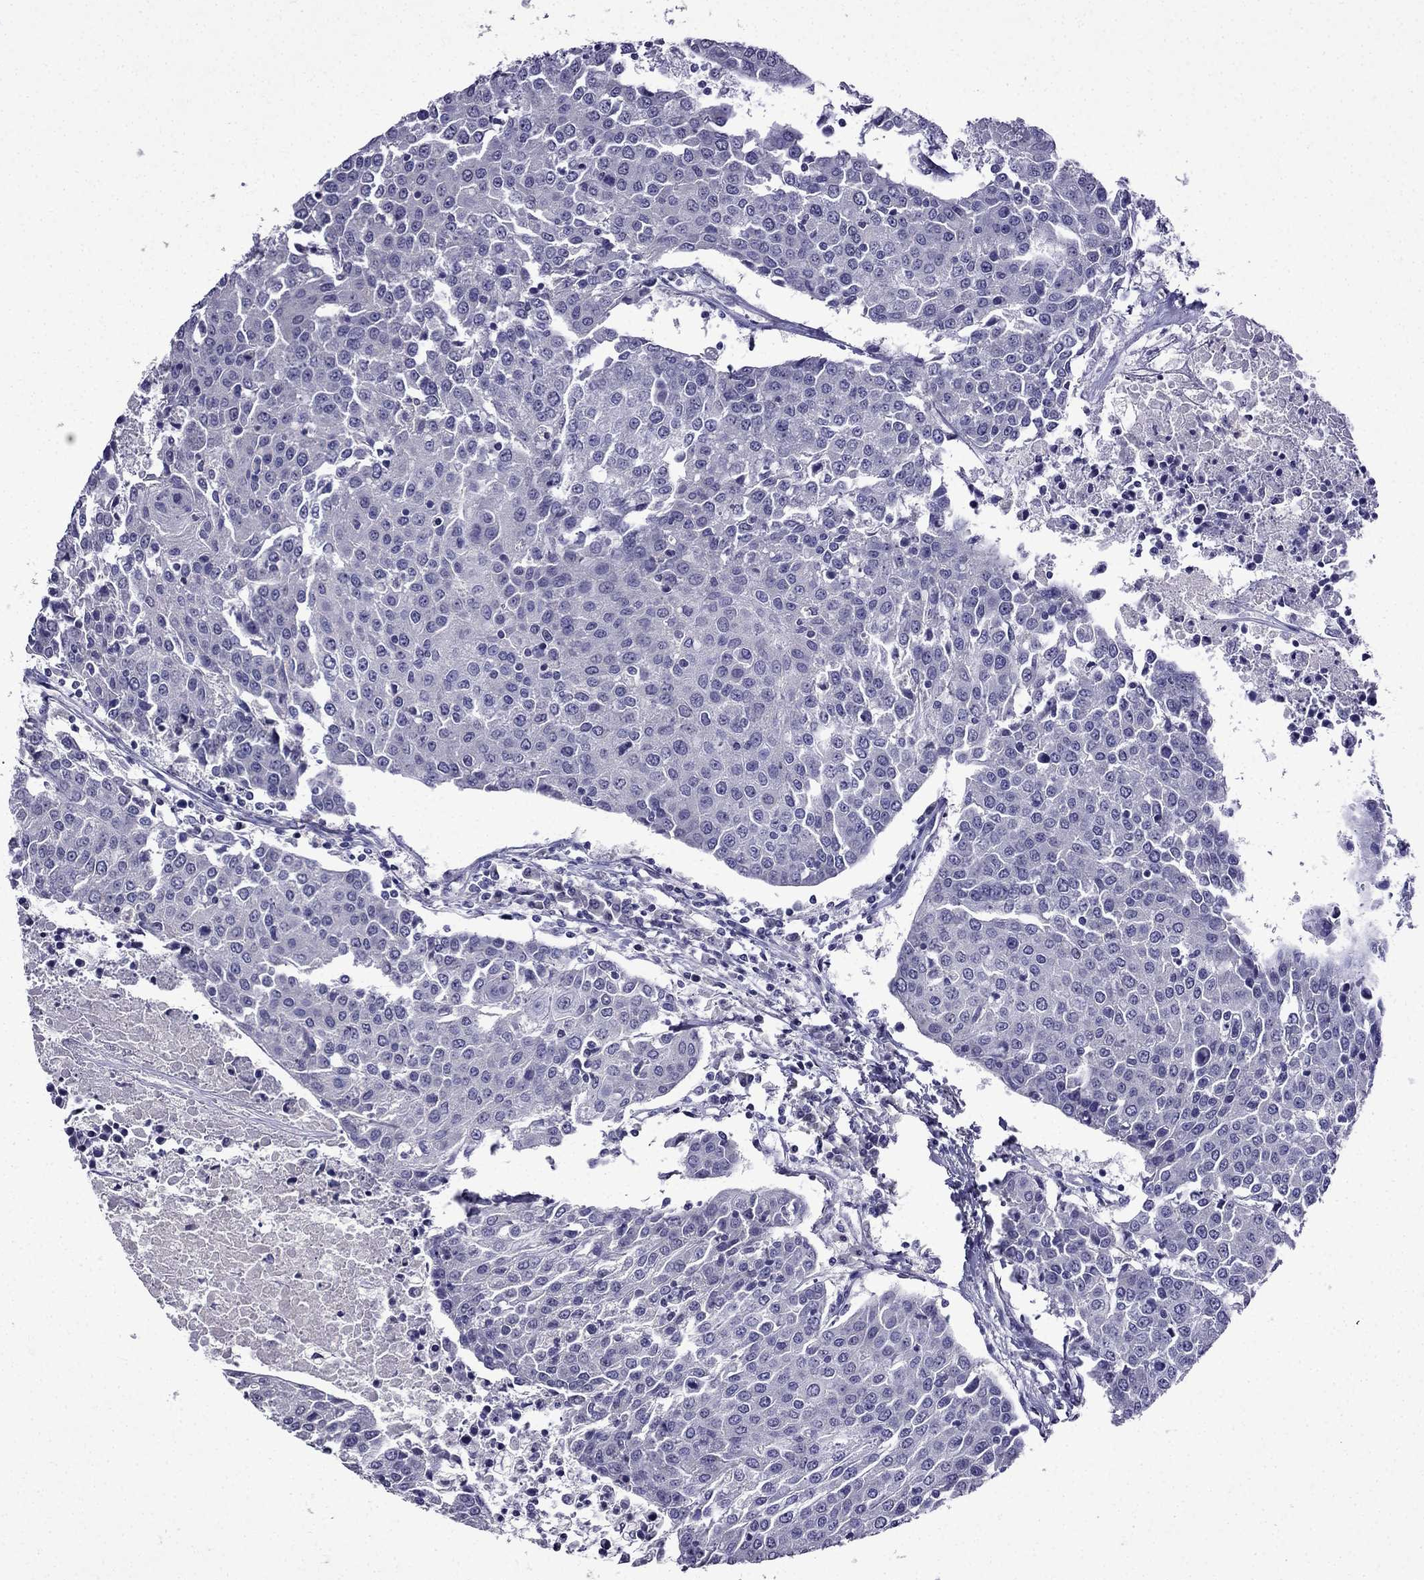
{"staining": {"intensity": "negative", "quantity": "none", "location": "none"}, "tissue": "urothelial cancer", "cell_type": "Tumor cells", "image_type": "cancer", "snomed": [{"axis": "morphology", "description": "Urothelial carcinoma, High grade"}, {"axis": "topography", "description": "Urinary bladder"}], "caption": "The micrograph exhibits no staining of tumor cells in urothelial cancer. The staining is performed using DAB brown chromogen with nuclei counter-stained in using hematoxylin.", "gene": "DNAH17", "patient": {"sex": "female", "age": 85}}